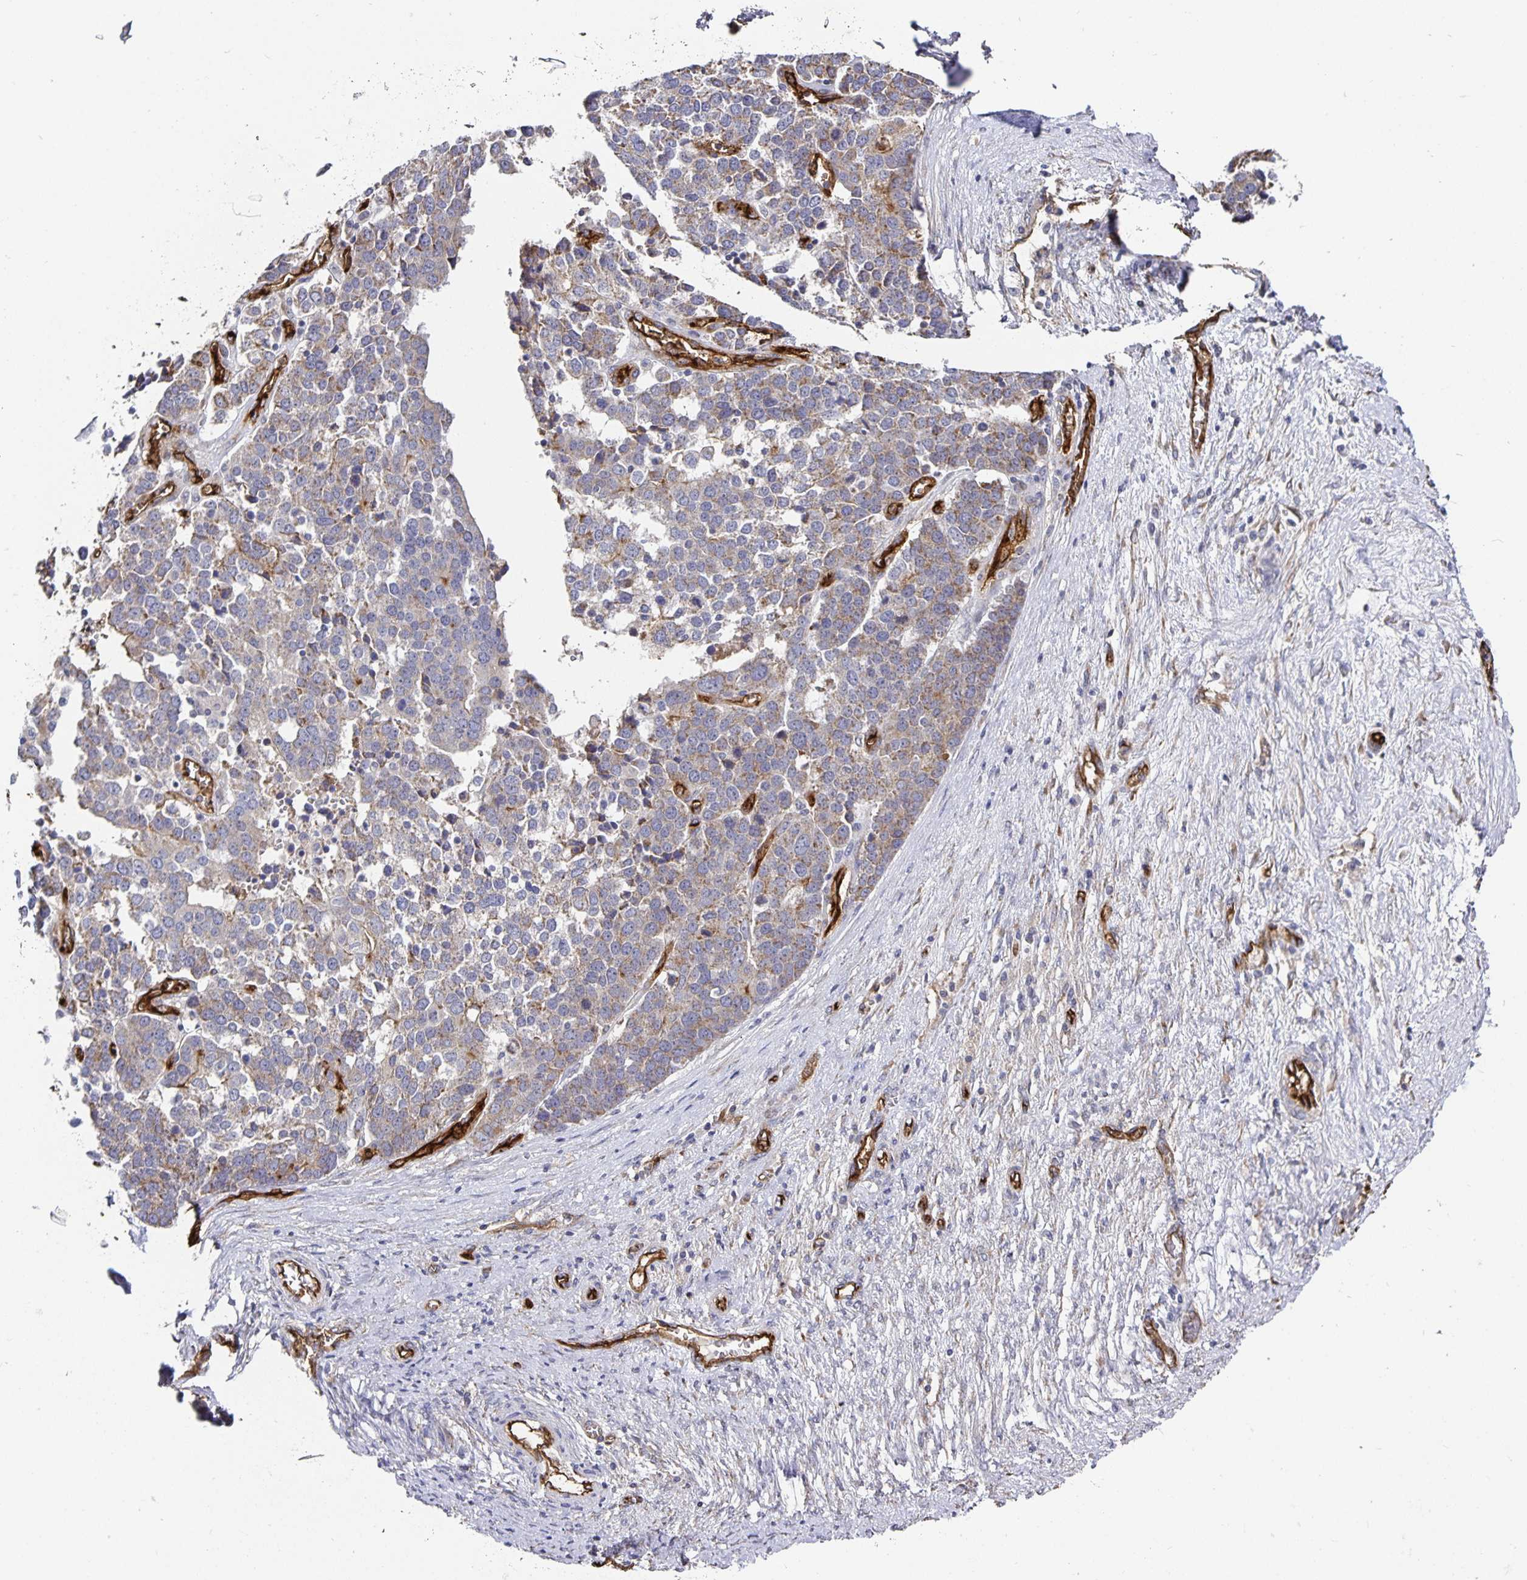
{"staining": {"intensity": "weak", "quantity": "<25%", "location": "cytoplasmic/membranous"}, "tissue": "ovarian cancer", "cell_type": "Tumor cells", "image_type": "cancer", "snomed": [{"axis": "morphology", "description": "Cystadenocarcinoma, serous, NOS"}, {"axis": "topography", "description": "Ovary"}], "caption": "Immunohistochemistry (IHC) micrograph of serous cystadenocarcinoma (ovarian) stained for a protein (brown), which exhibits no positivity in tumor cells.", "gene": "PODXL", "patient": {"sex": "female", "age": 44}}